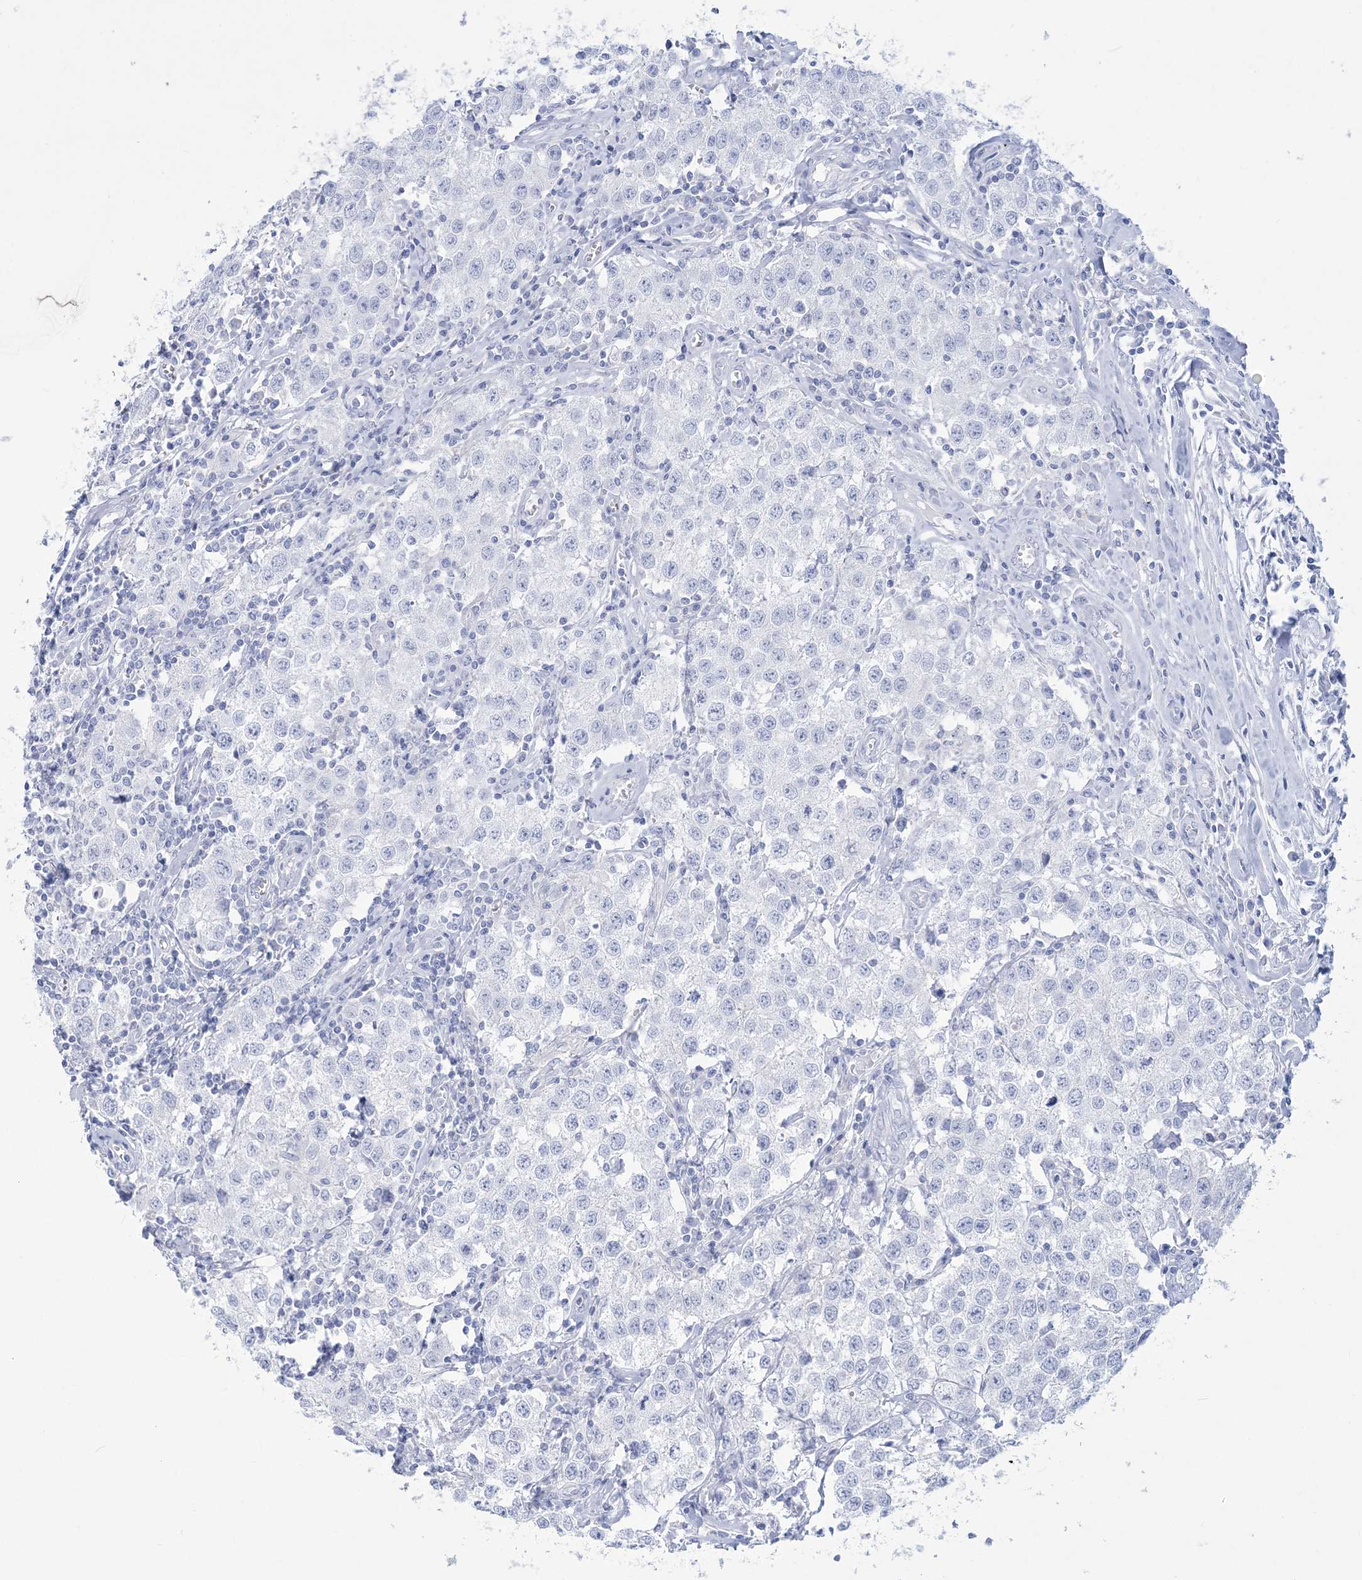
{"staining": {"intensity": "negative", "quantity": "none", "location": "none"}, "tissue": "testis cancer", "cell_type": "Tumor cells", "image_type": "cancer", "snomed": [{"axis": "morphology", "description": "Seminoma, NOS"}, {"axis": "morphology", "description": "Carcinoma, Embryonal, NOS"}, {"axis": "topography", "description": "Testis"}], "caption": "Embryonal carcinoma (testis) was stained to show a protein in brown. There is no significant positivity in tumor cells.", "gene": "RBP2", "patient": {"sex": "male", "age": 43}}